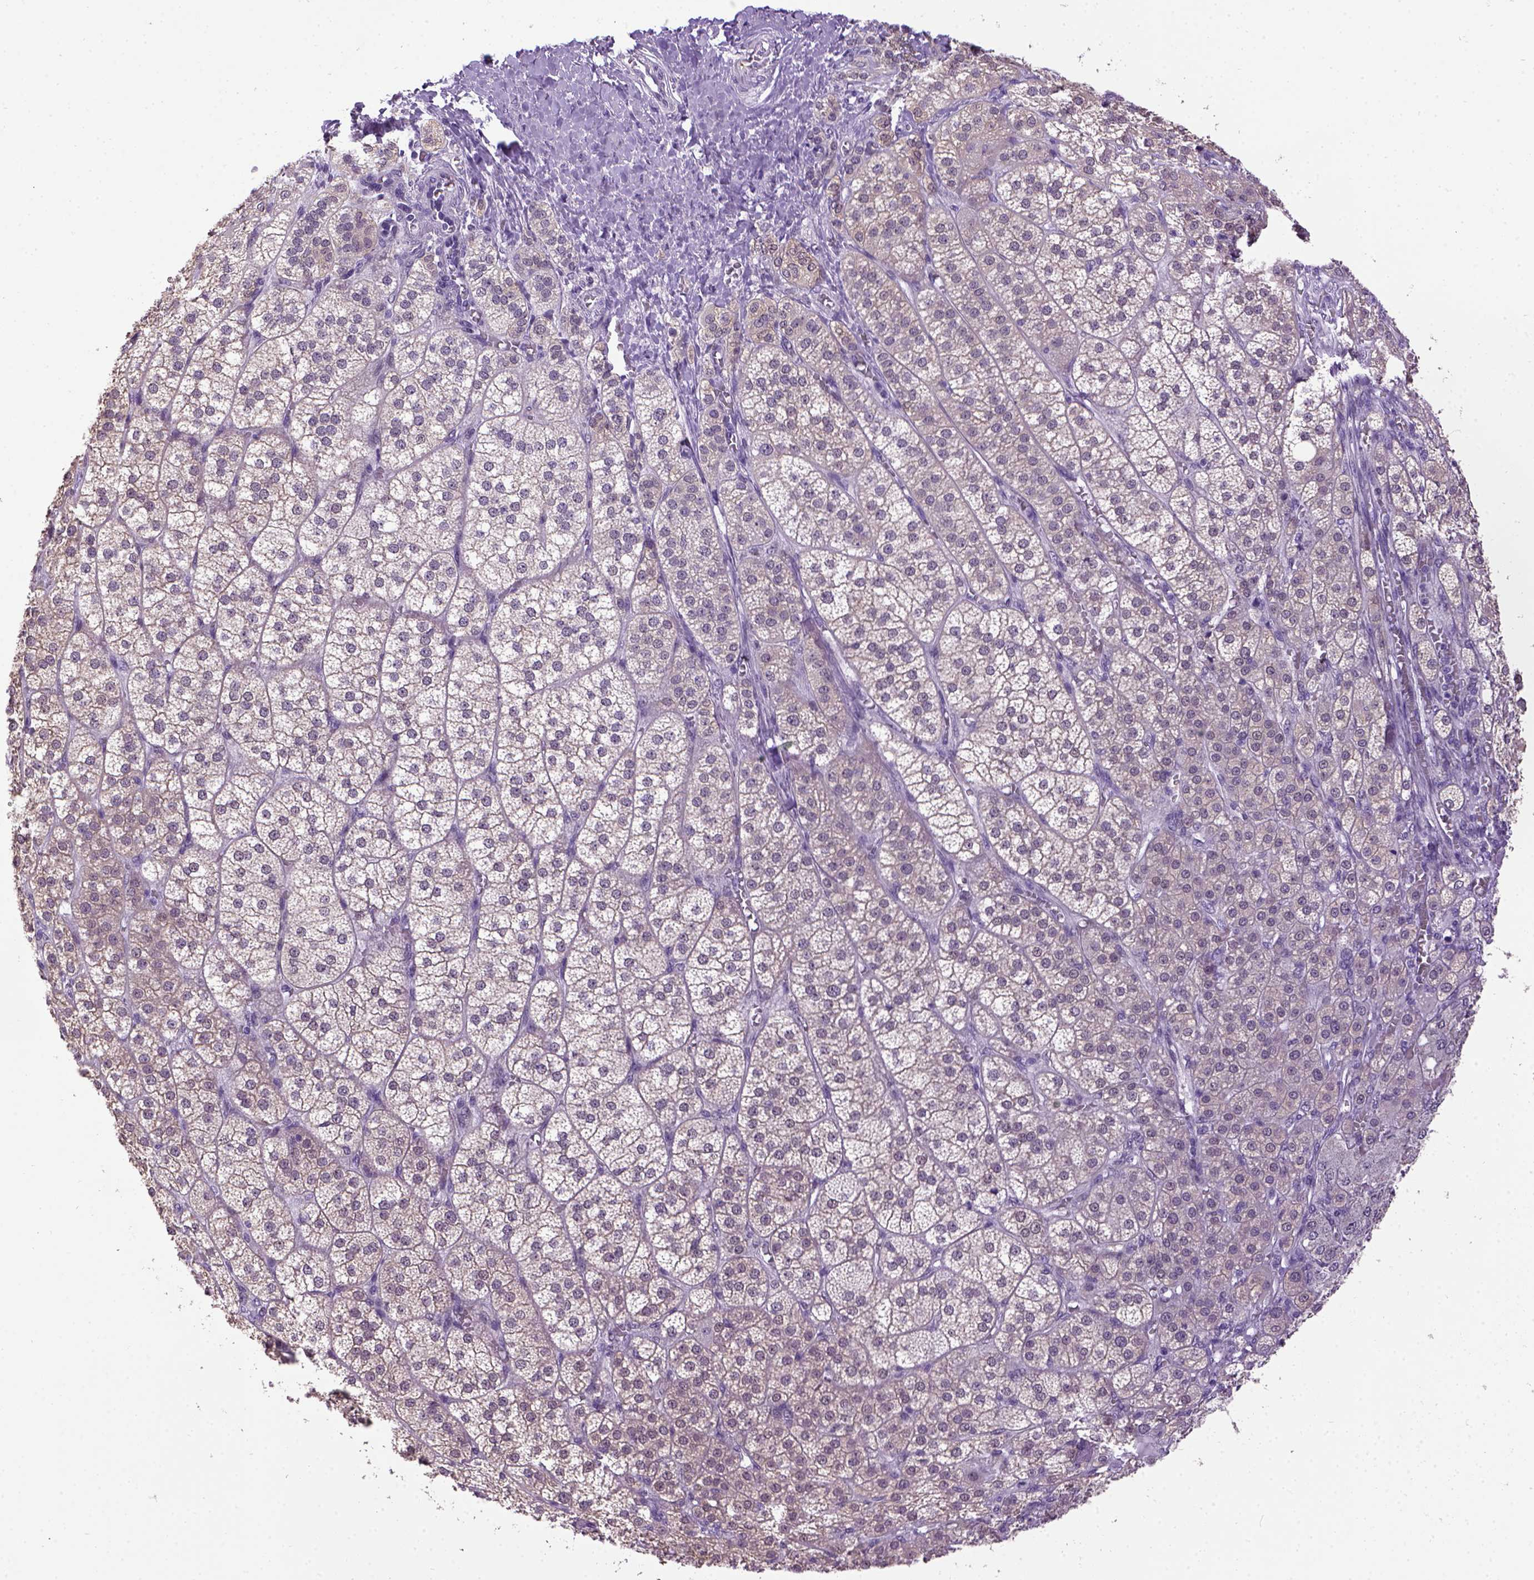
{"staining": {"intensity": "weak", "quantity": "<25%", "location": "cytoplasmic/membranous"}, "tissue": "adrenal gland", "cell_type": "Glandular cells", "image_type": "normal", "snomed": [{"axis": "morphology", "description": "Normal tissue, NOS"}, {"axis": "topography", "description": "Adrenal gland"}], "caption": "The photomicrograph demonstrates no staining of glandular cells in unremarkable adrenal gland.", "gene": "CDH1", "patient": {"sex": "female", "age": 60}}